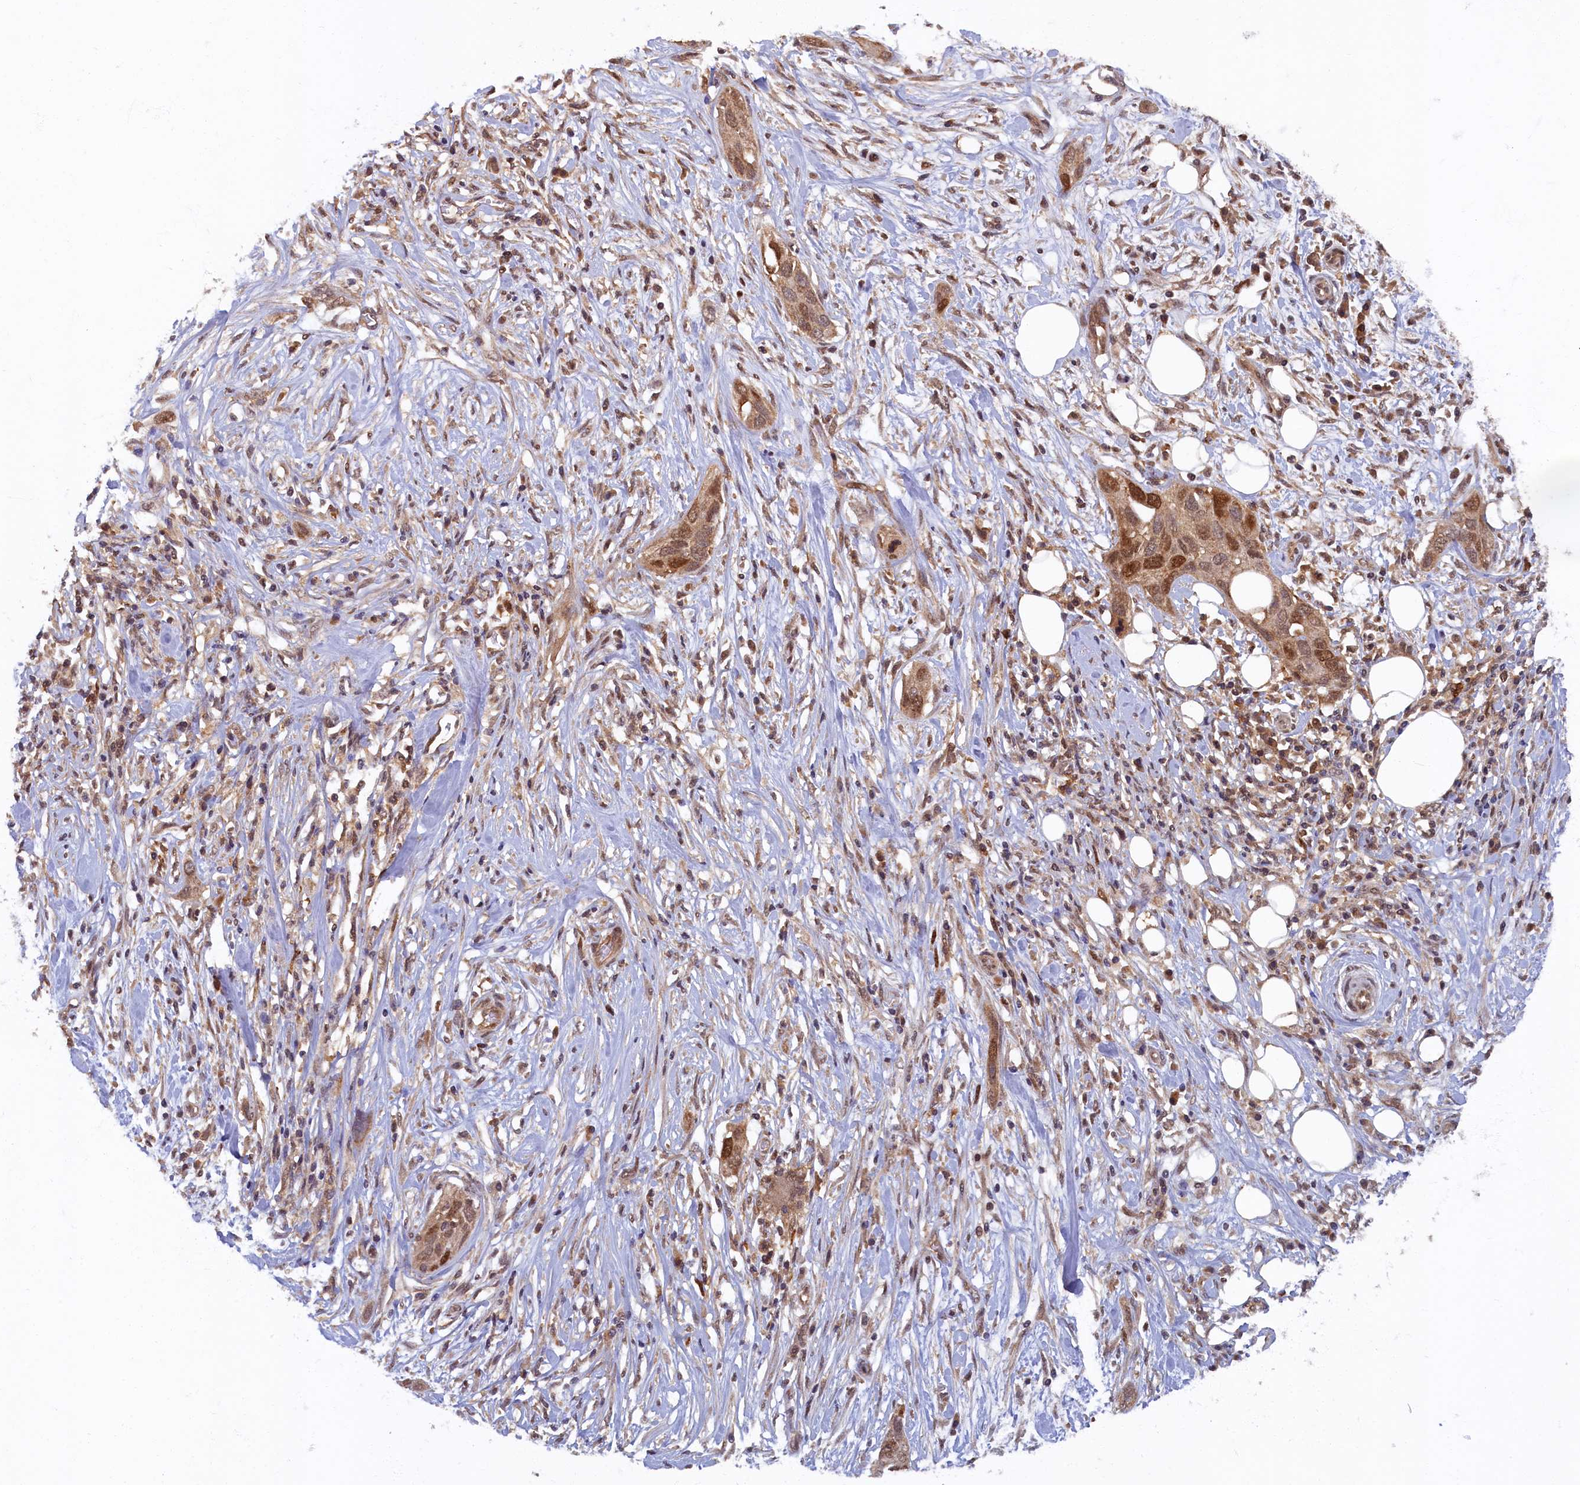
{"staining": {"intensity": "strong", "quantity": ">75%", "location": "nuclear"}, "tissue": "pancreatic cancer", "cell_type": "Tumor cells", "image_type": "cancer", "snomed": [{"axis": "morphology", "description": "Adenocarcinoma, NOS"}, {"axis": "topography", "description": "Pancreas"}], "caption": "High-magnification brightfield microscopy of pancreatic cancer (adenocarcinoma) stained with DAB (3,3'-diaminobenzidine) (brown) and counterstained with hematoxylin (blue). tumor cells exhibit strong nuclear staining is present in about>75% of cells. The protein is stained brown, and the nuclei are stained in blue (DAB (3,3'-diaminobenzidine) IHC with brightfield microscopy, high magnification).", "gene": "BRCA1", "patient": {"sex": "female", "age": 60}}